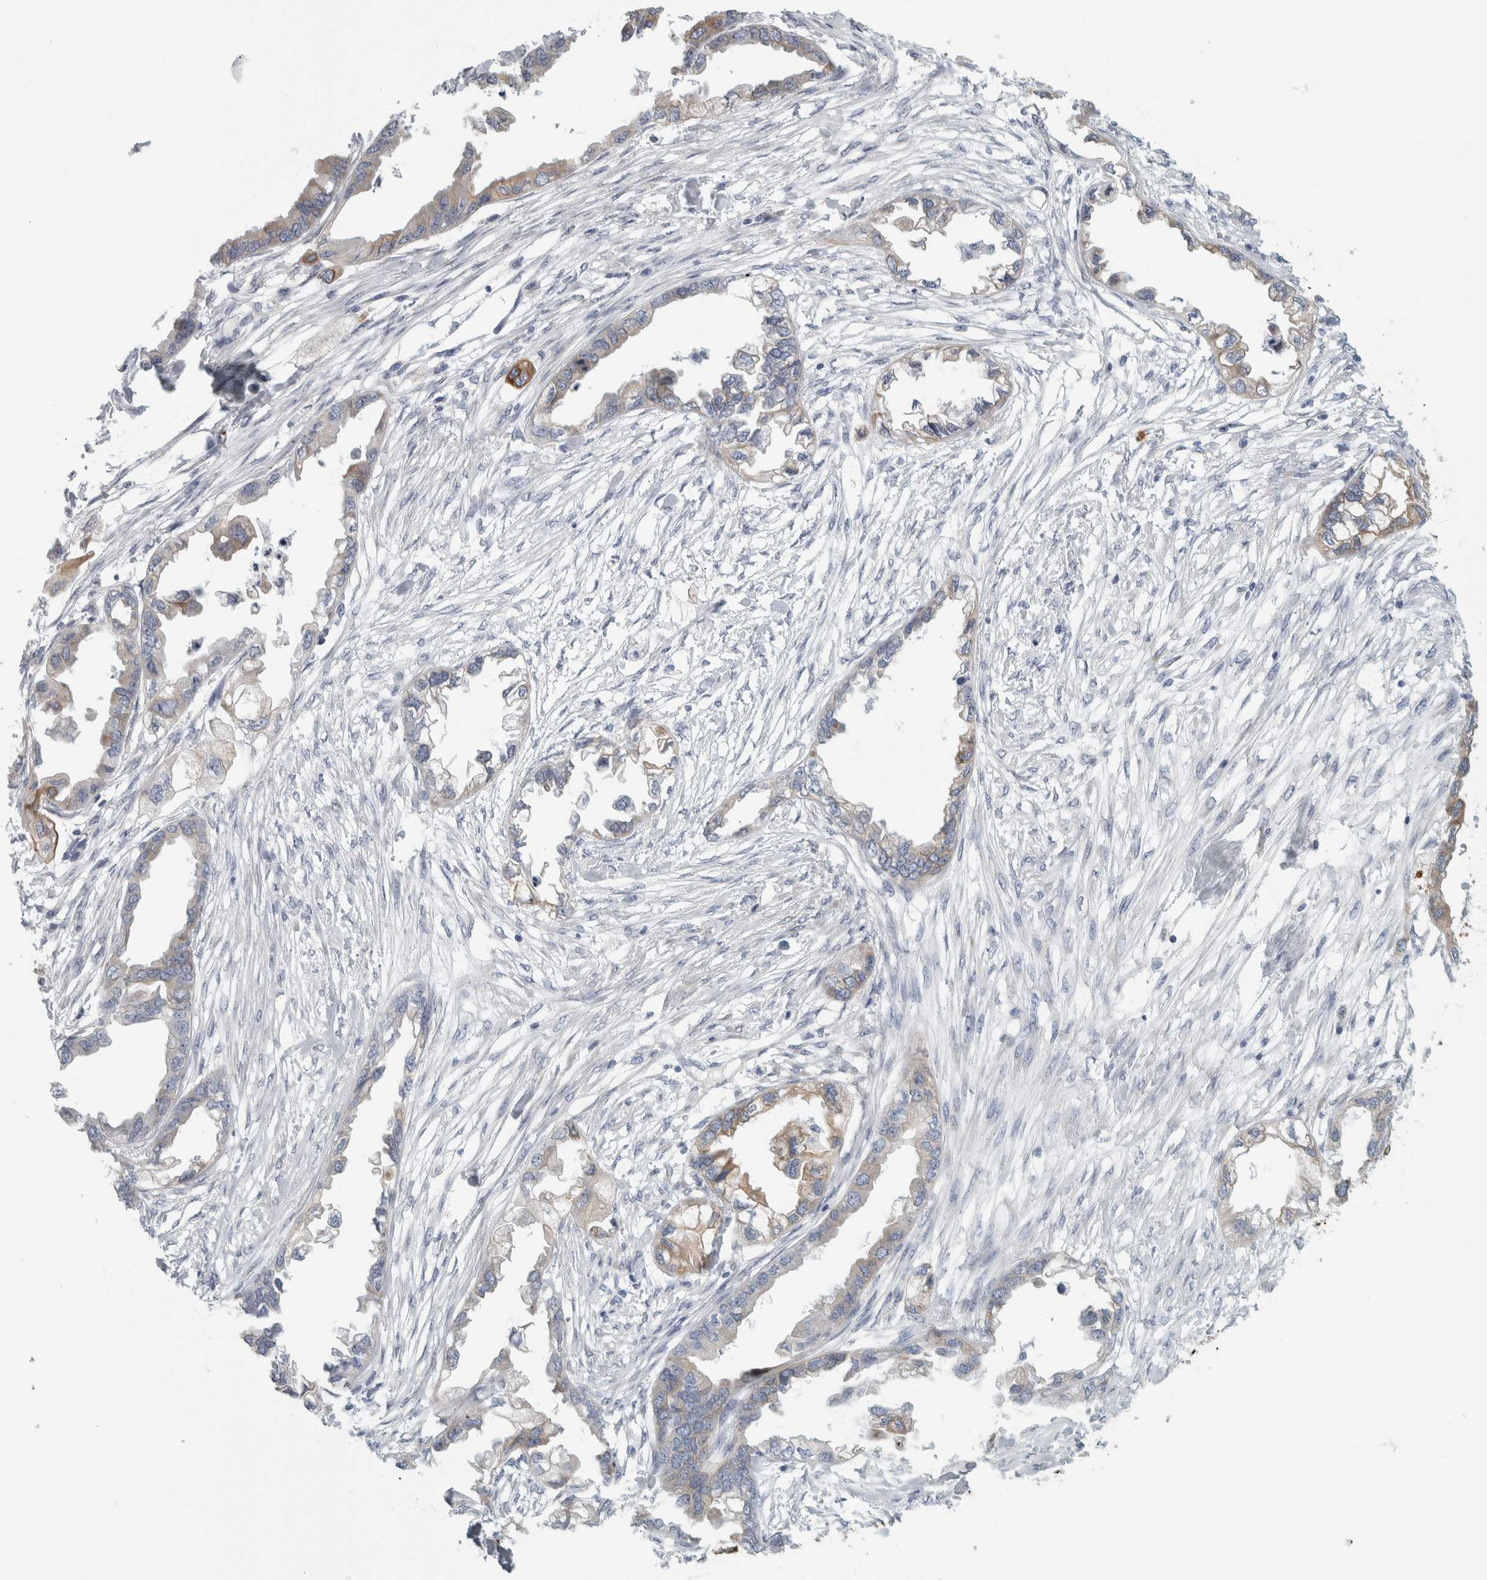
{"staining": {"intensity": "weak", "quantity": "<25%", "location": "cytoplasmic/membranous"}, "tissue": "endometrial cancer", "cell_type": "Tumor cells", "image_type": "cancer", "snomed": [{"axis": "morphology", "description": "Adenocarcinoma, NOS"}, {"axis": "morphology", "description": "Adenocarcinoma, metastatic, NOS"}, {"axis": "topography", "description": "Adipose tissue"}, {"axis": "topography", "description": "Endometrium"}], "caption": "Metastatic adenocarcinoma (endometrial) was stained to show a protein in brown. There is no significant positivity in tumor cells. (Brightfield microscopy of DAB (3,3'-diaminobenzidine) IHC at high magnification).", "gene": "B3GNT3", "patient": {"sex": "female", "age": 67}}